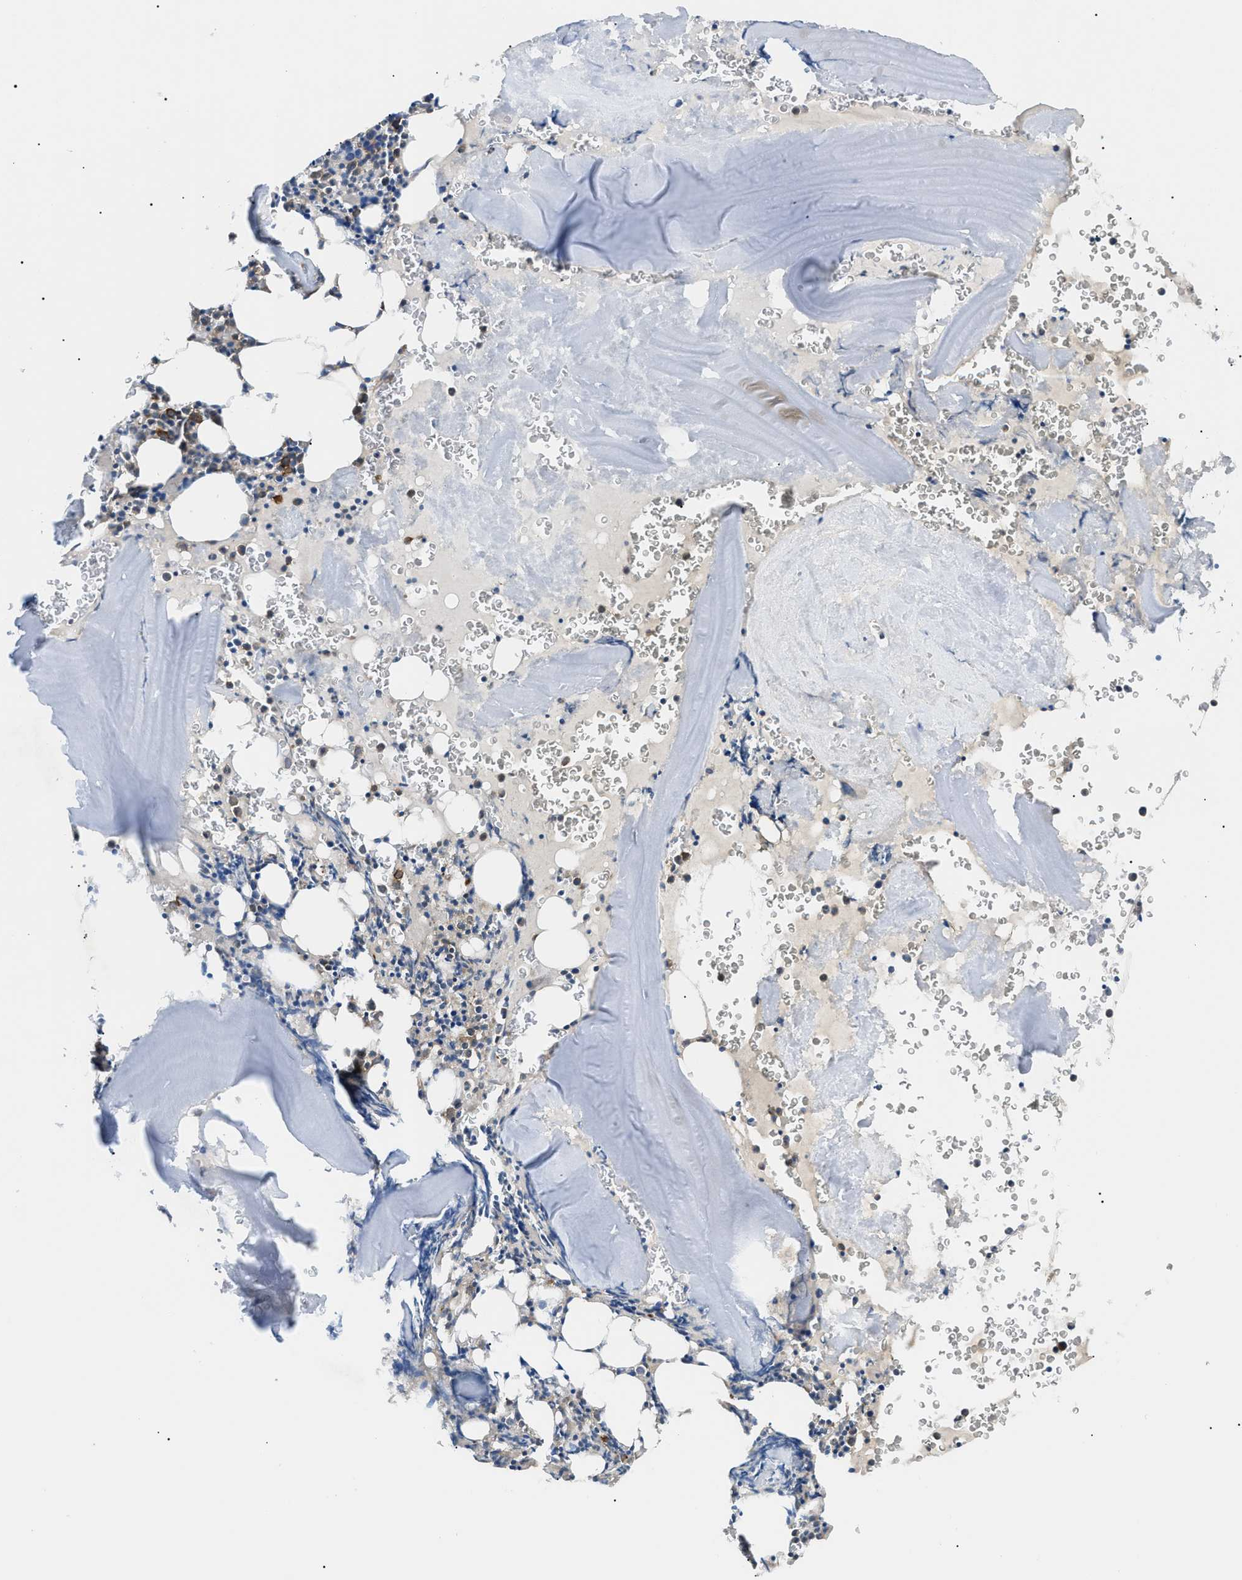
{"staining": {"intensity": "strong", "quantity": "<25%", "location": "cytoplasmic/membranous"}, "tissue": "bone marrow", "cell_type": "Hematopoietic cells", "image_type": "normal", "snomed": [{"axis": "morphology", "description": "Normal tissue, NOS"}, {"axis": "morphology", "description": "Inflammation, NOS"}, {"axis": "topography", "description": "Bone marrow"}], "caption": "Approximately <25% of hematopoietic cells in unremarkable bone marrow show strong cytoplasmic/membranous protein expression as visualized by brown immunohistochemical staining.", "gene": "SRPK1", "patient": {"sex": "male", "age": 37}}